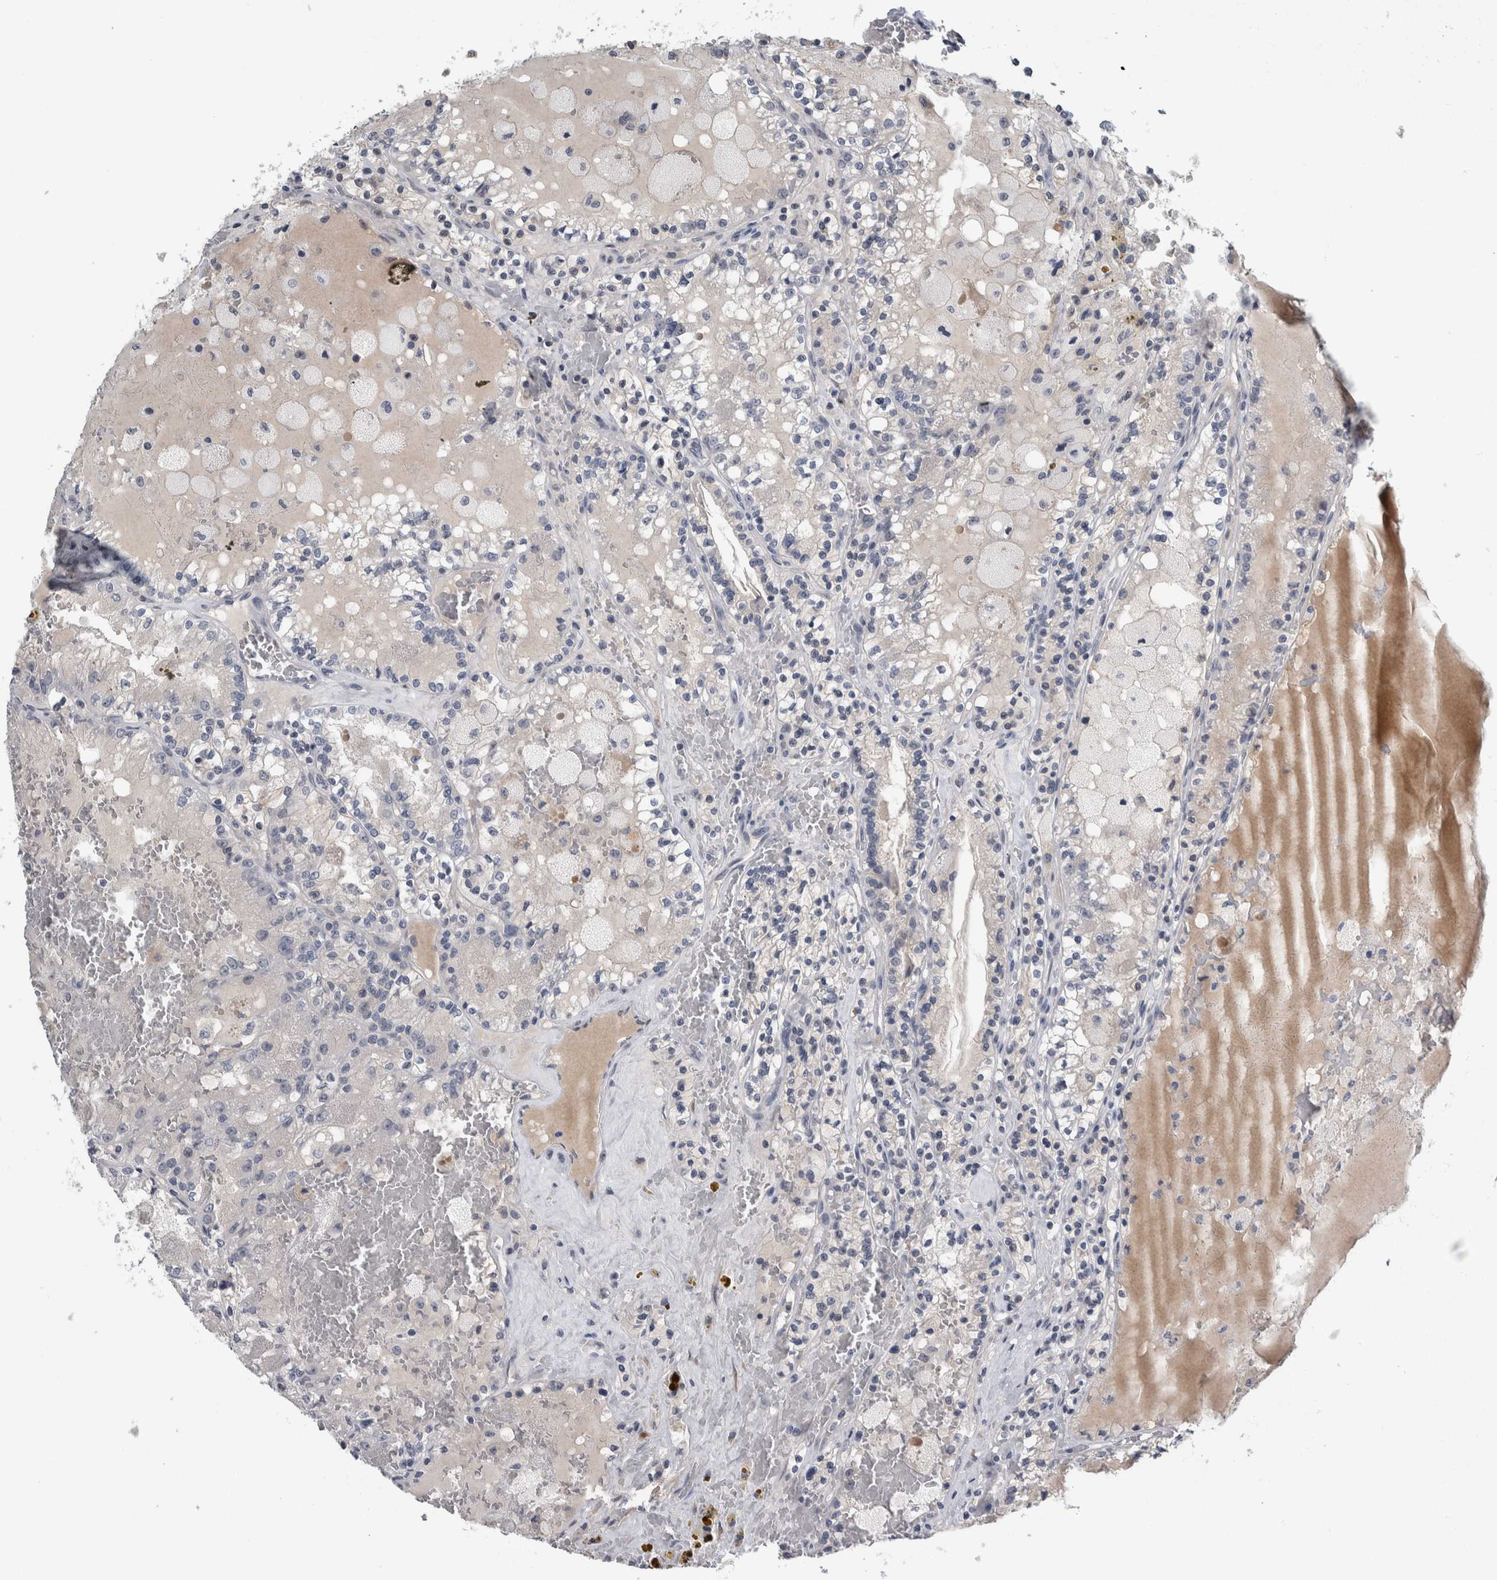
{"staining": {"intensity": "negative", "quantity": "none", "location": "none"}, "tissue": "renal cancer", "cell_type": "Tumor cells", "image_type": "cancer", "snomed": [{"axis": "morphology", "description": "Adenocarcinoma, NOS"}, {"axis": "topography", "description": "Kidney"}], "caption": "High magnification brightfield microscopy of renal cancer (adenocarcinoma) stained with DAB (brown) and counterstained with hematoxylin (blue): tumor cells show no significant positivity.", "gene": "COL14A1", "patient": {"sex": "female", "age": 56}}